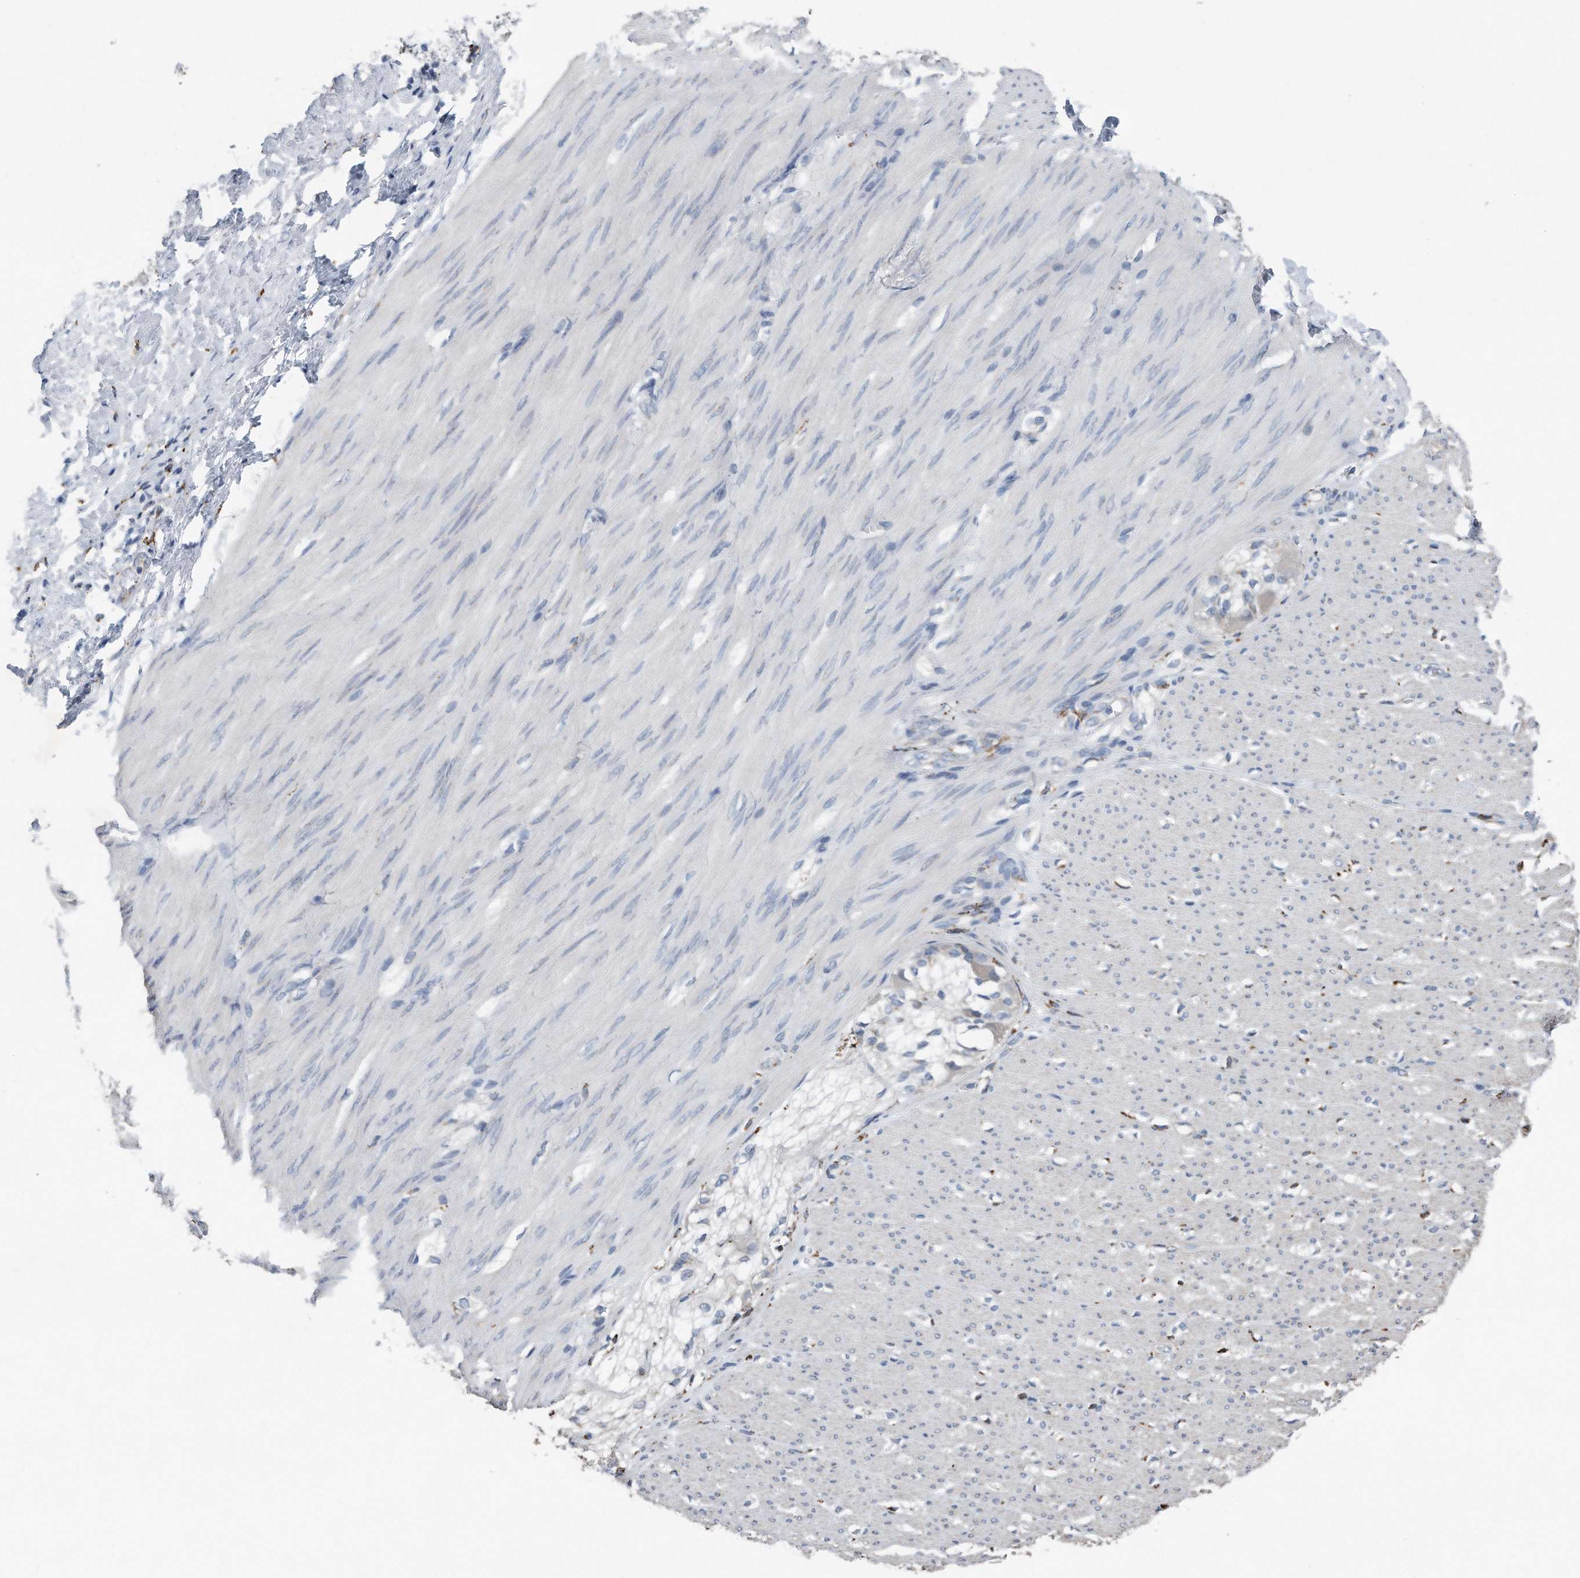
{"staining": {"intensity": "negative", "quantity": "none", "location": "none"}, "tissue": "smooth muscle", "cell_type": "Smooth muscle cells", "image_type": "normal", "snomed": [{"axis": "morphology", "description": "Normal tissue, NOS"}, {"axis": "morphology", "description": "Adenocarcinoma, NOS"}, {"axis": "topography", "description": "Colon"}, {"axis": "topography", "description": "Peripheral nerve tissue"}], "caption": "Immunohistochemistry (IHC) photomicrograph of unremarkable smooth muscle stained for a protein (brown), which shows no expression in smooth muscle cells.", "gene": "ZNF772", "patient": {"sex": "male", "age": 14}}